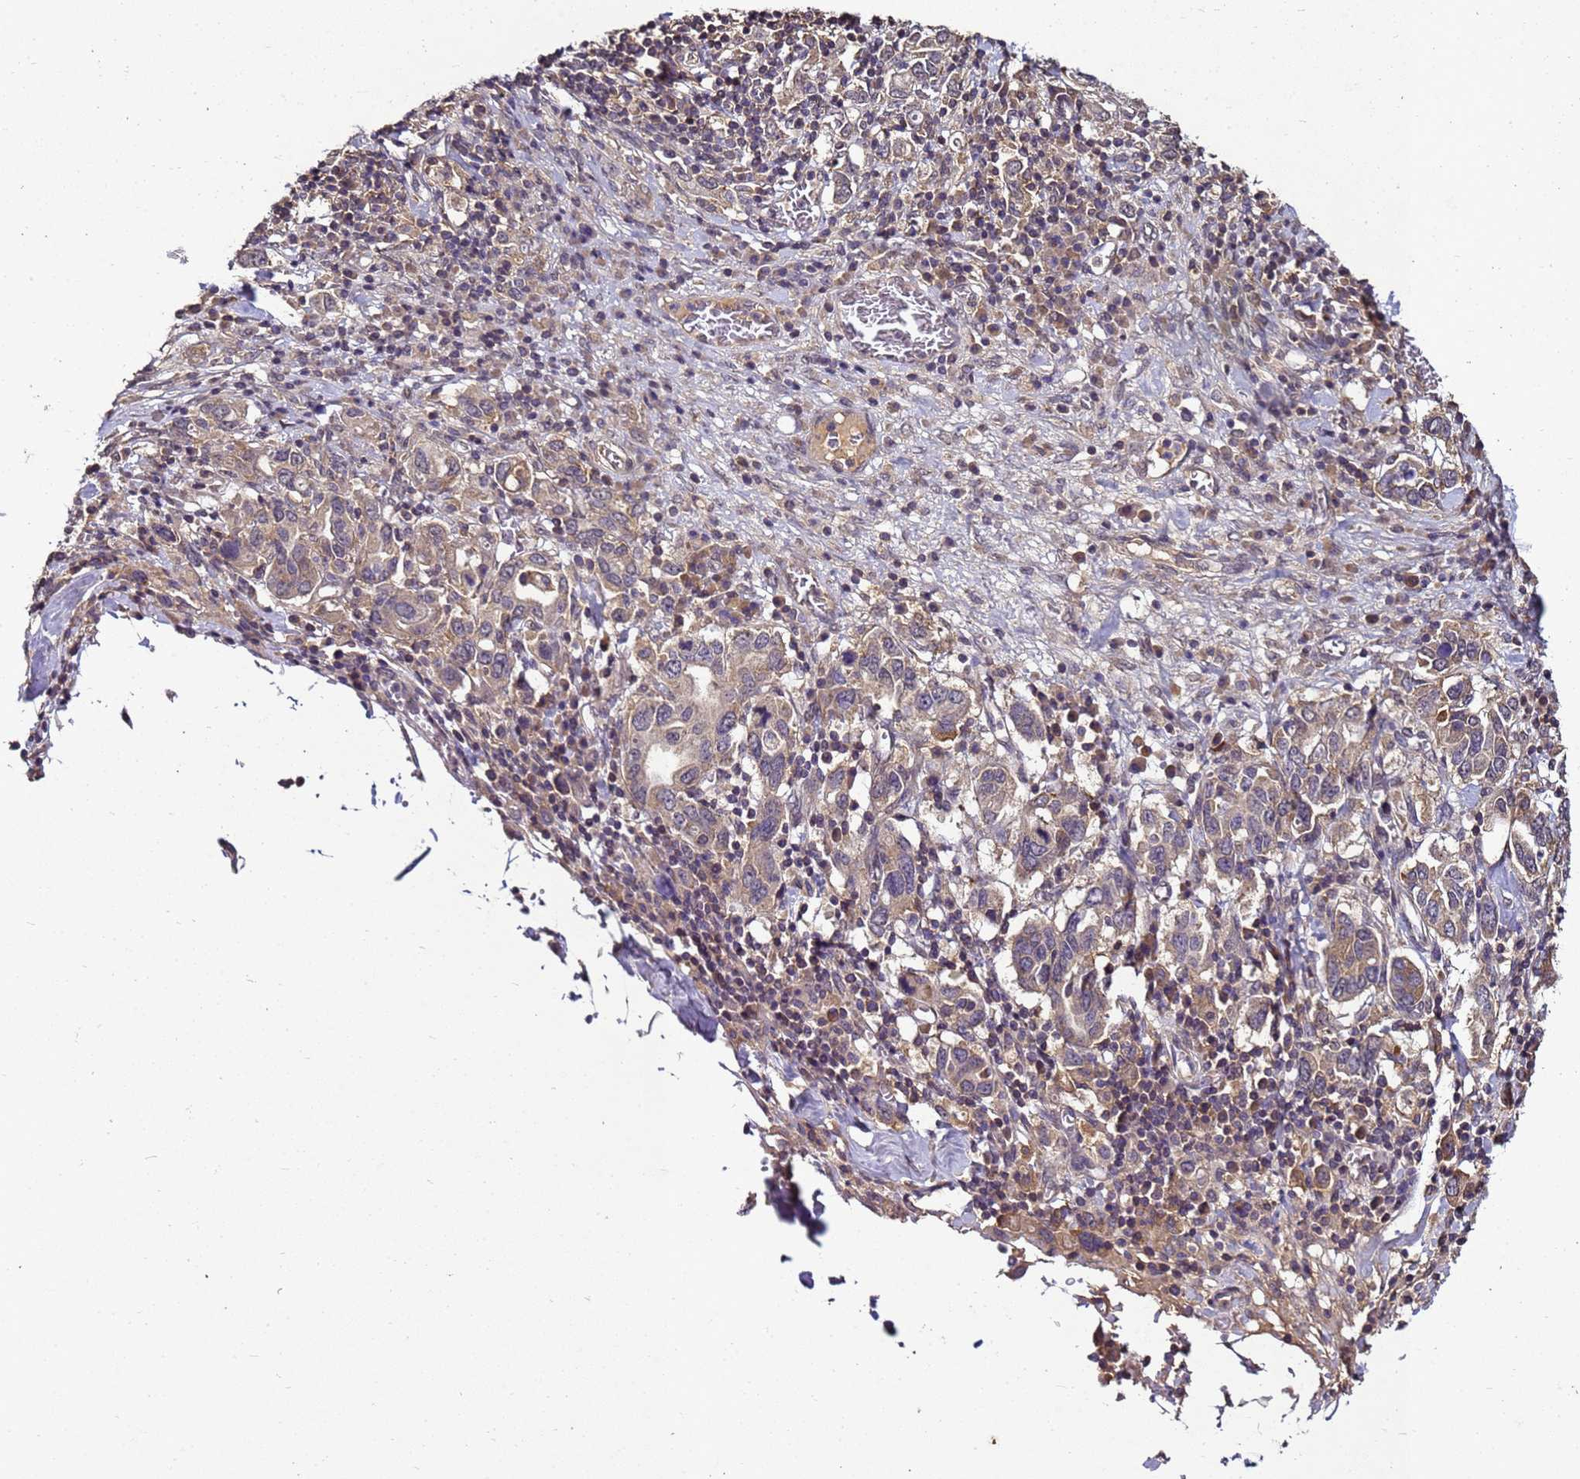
{"staining": {"intensity": "weak", "quantity": ">75%", "location": "cytoplasmic/membranous"}, "tissue": "stomach cancer", "cell_type": "Tumor cells", "image_type": "cancer", "snomed": [{"axis": "morphology", "description": "Adenocarcinoma, NOS"}, {"axis": "topography", "description": "Stomach, upper"}, {"axis": "topography", "description": "Stomach"}], "caption": "Stomach cancer (adenocarcinoma) tissue shows weak cytoplasmic/membranous staining in approximately >75% of tumor cells, visualized by immunohistochemistry.", "gene": "ANKRD17", "patient": {"sex": "male", "age": 62}}